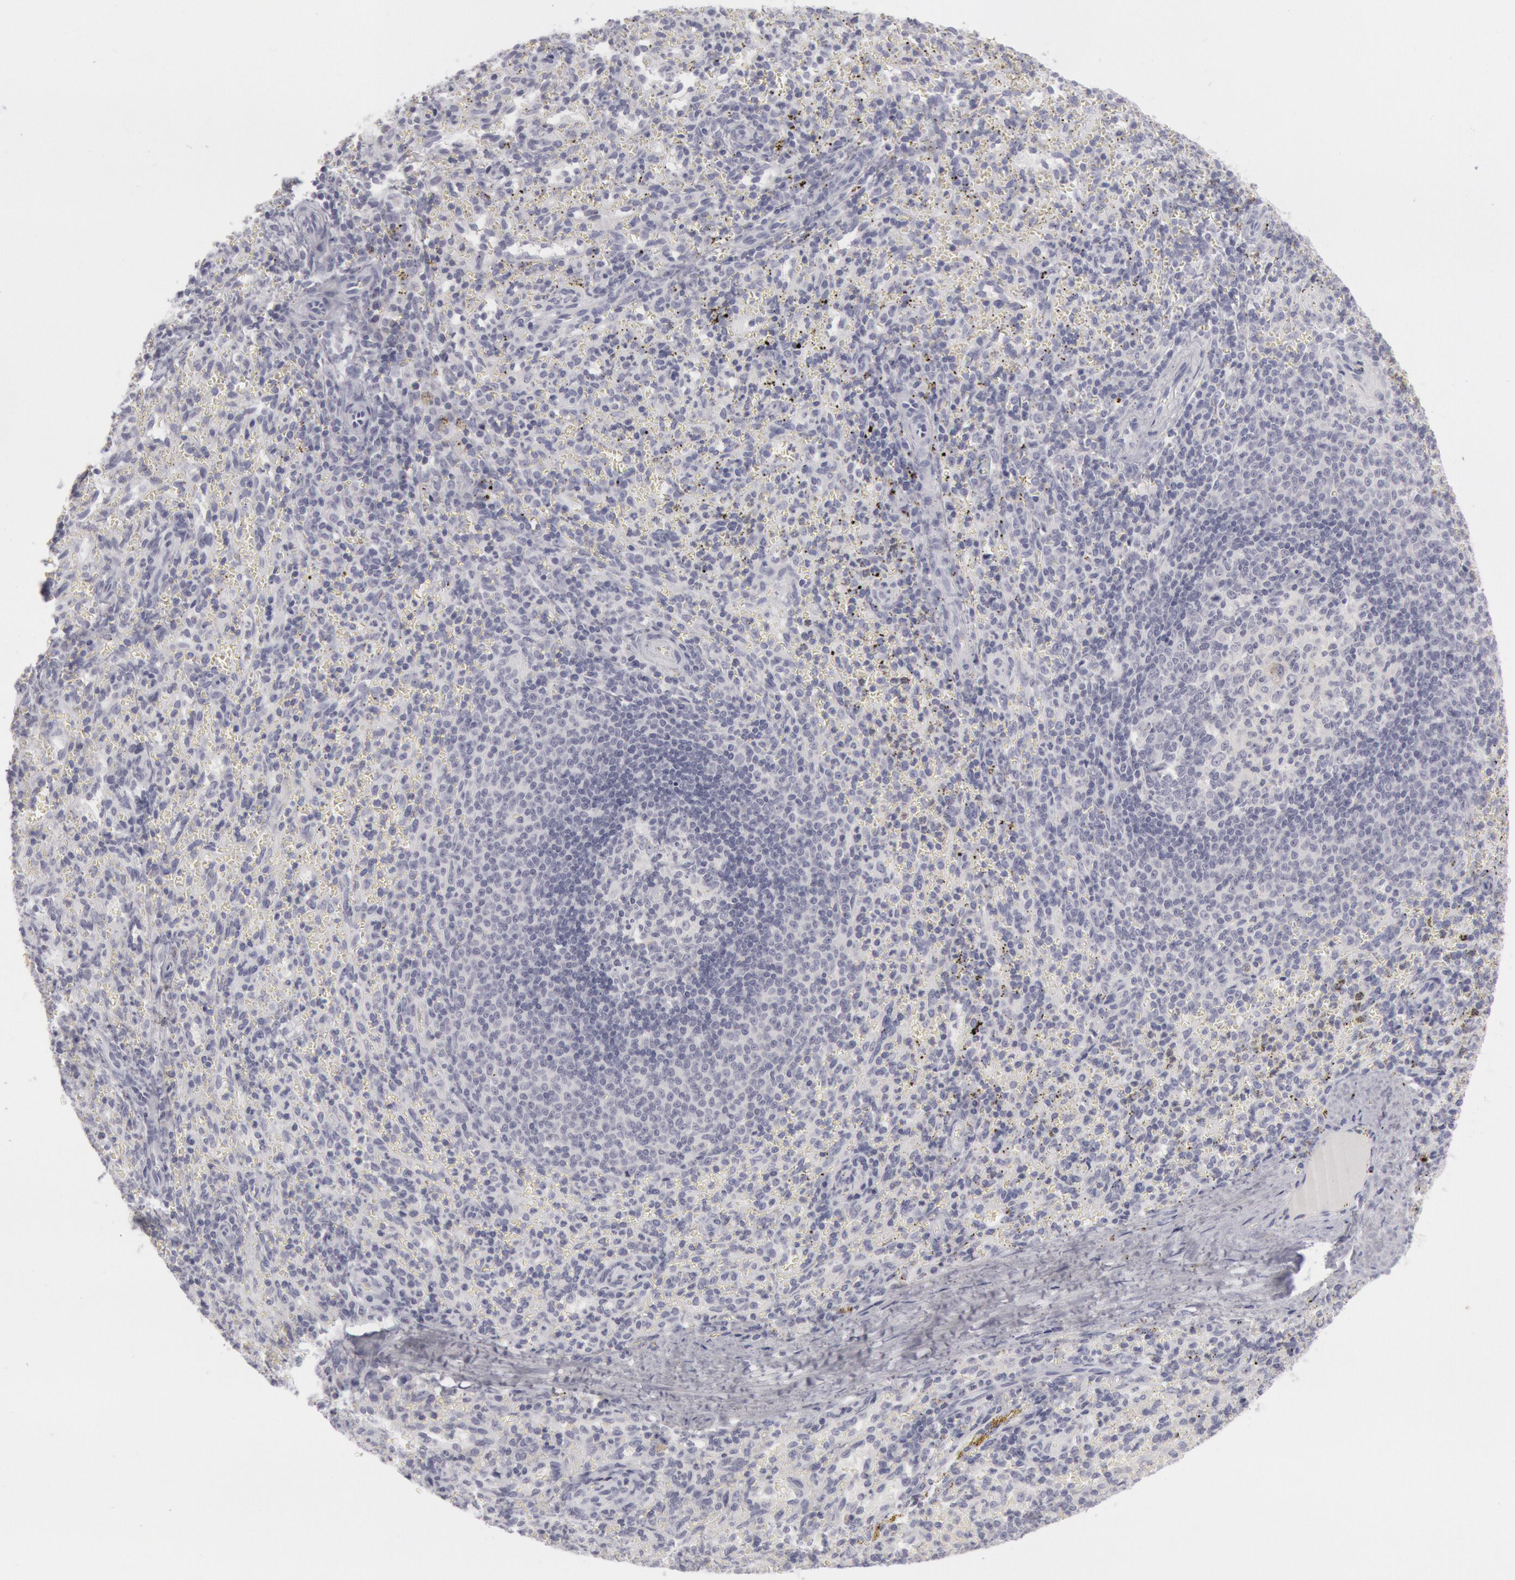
{"staining": {"intensity": "negative", "quantity": "none", "location": "none"}, "tissue": "spleen", "cell_type": "Cells in red pulp", "image_type": "normal", "snomed": [{"axis": "morphology", "description": "Normal tissue, NOS"}, {"axis": "topography", "description": "Spleen"}], "caption": "The immunohistochemistry (IHC) micrograph has no significant expression in cells in red pulp of spleen.", "gene": "KRT16", "patient": {"sex": "female", "age": 10}}